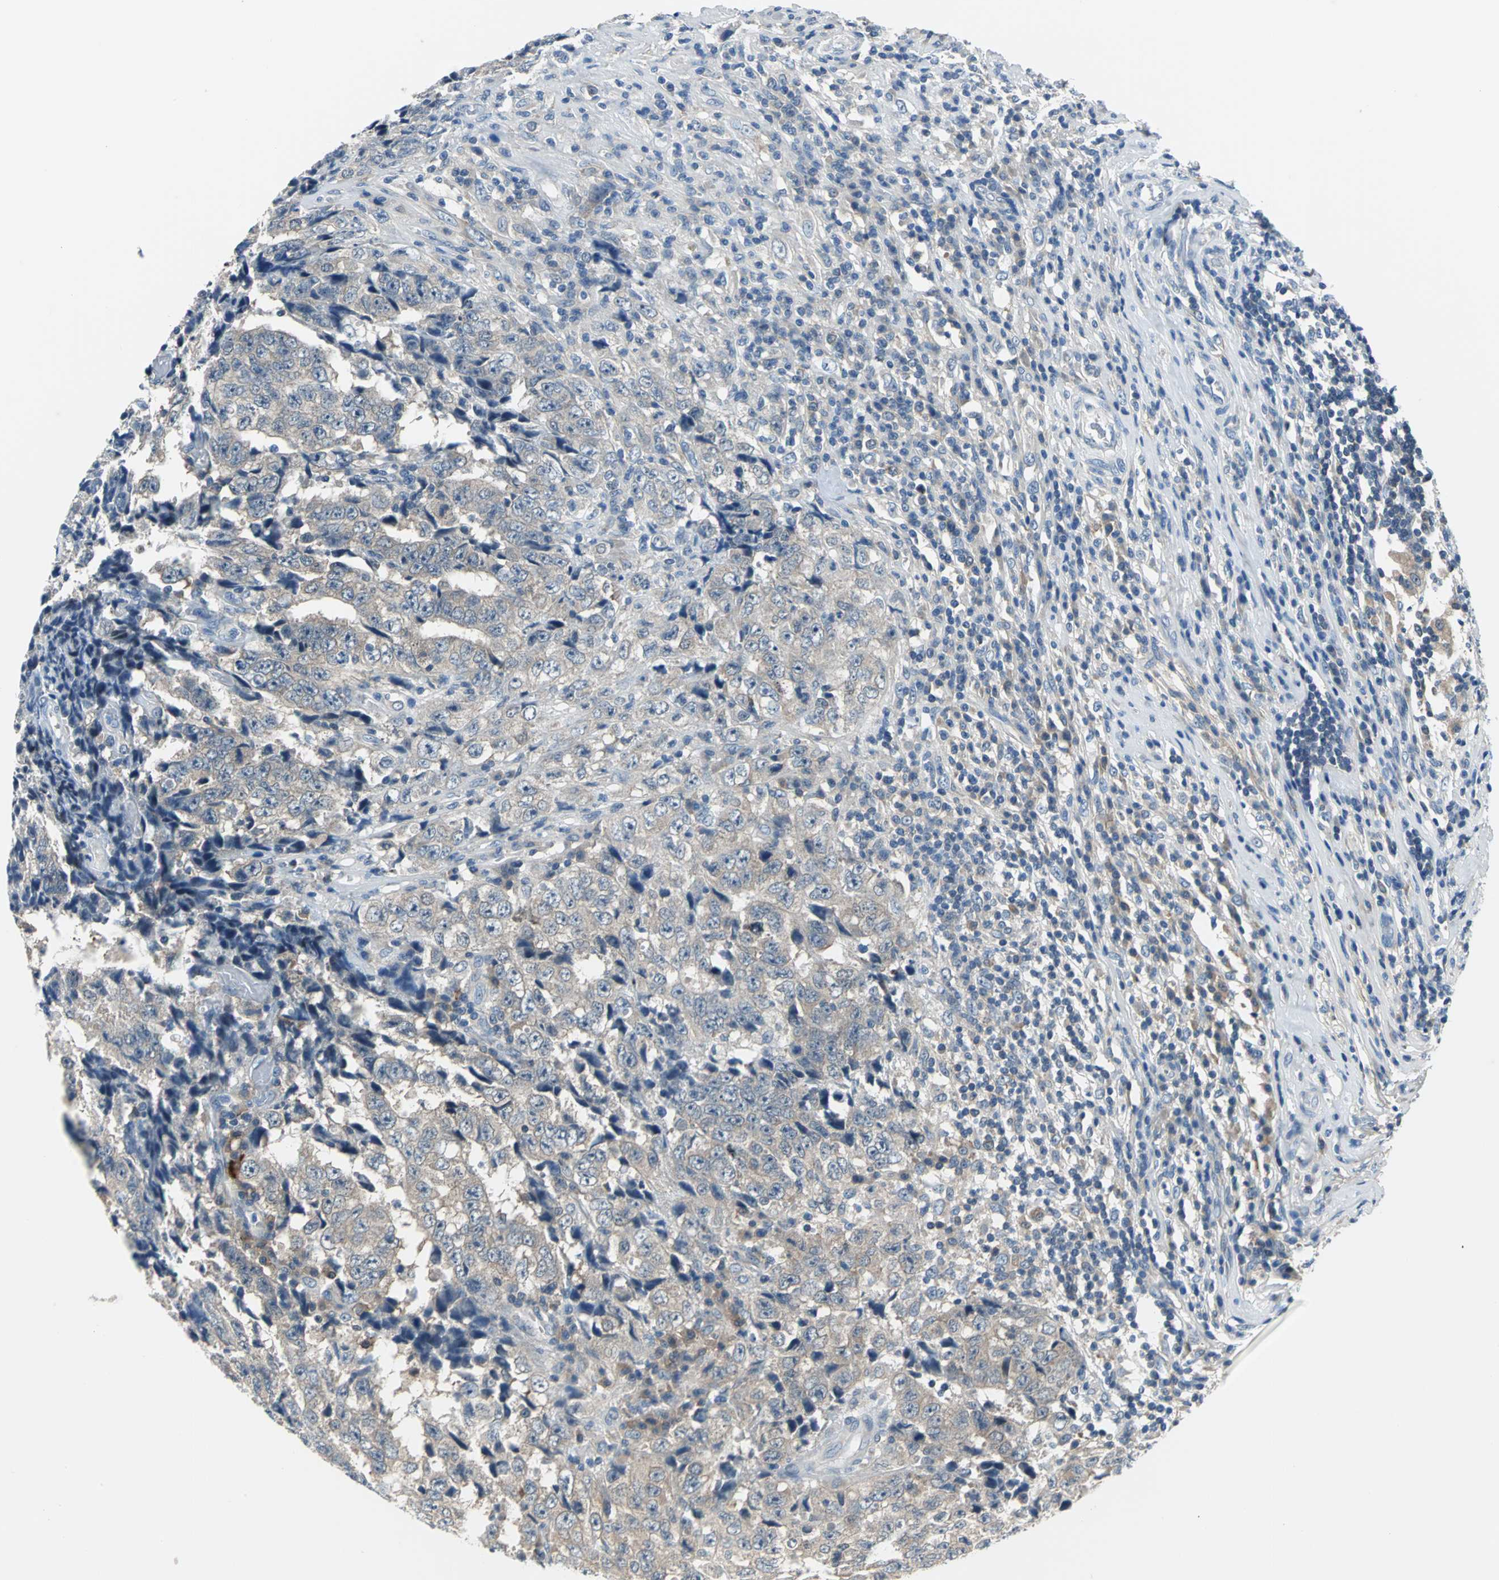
{"staining": {"intensity": "weak", "quantity": "25%-75%", "location": "cytoplasmic/membranous"}, "tissue": "testis cancer", "cell_type": "Tumor cells", "image_type": "cancer", "snomed": [{"axis": "morphology", "description": "Necrosis, NOS"}, {"axis": "morphology", "description": "Carcinoma, Embryonal, NOS"}, {"axis": "topography", "description": "Testis"}], "caption": "Immunohistochemistry histopathology image of neoplastic tissue: testis embryonal carcinoma stained using IHC displays low levels of weak protein expression localized specifically in the cytoplasmic/membranous of tumor cells, appearing as a cytoplasmic/membranous brown color.", "gene": "ZNF415", "patient": {"sex": "male", "age": 19}}